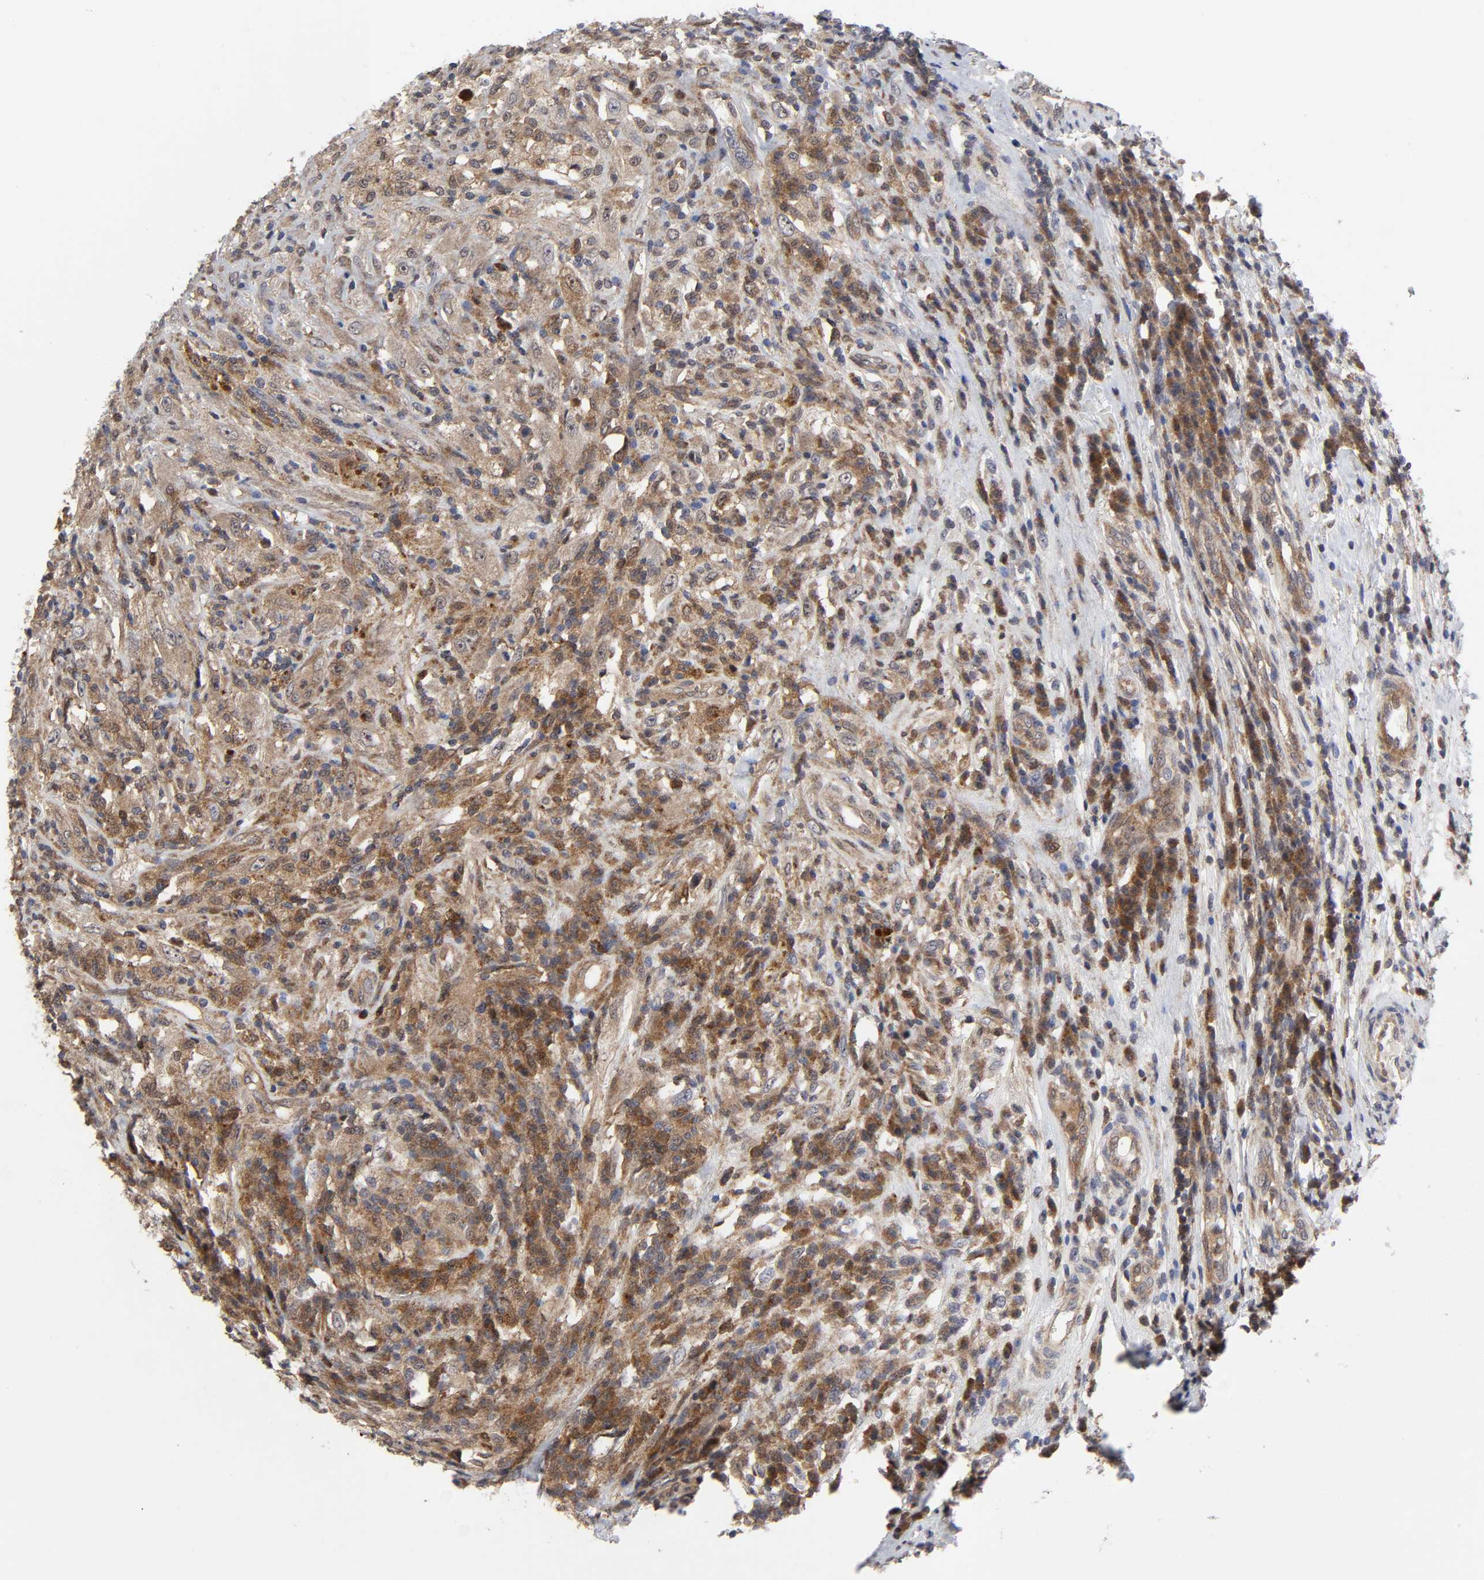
{"staining": {"intensity": "weak", "quantity": ">75%", "location": "cytoplasmic/membranous"}, "tissue": "testis cancer", "cell_type": "Tumor cells", "image_type": "cancer", "snomed": [{"axis": "morphology", "description": "Necrosis, NOS"}, {"axis": "morphology", "description": "Carcinoma, Embryonal, NOS"}, {"axis": "topography", "description": "Testis"}], "caption": "An IHC image of tumor tissue is shown. Protein staining in brown labels weak cytoplasmic/membranous positivity in testis cancer (embryonal carcinoma) within tumor cells.", "gene": "CASP9", "patient": {"sex": "male", "age": 19}}